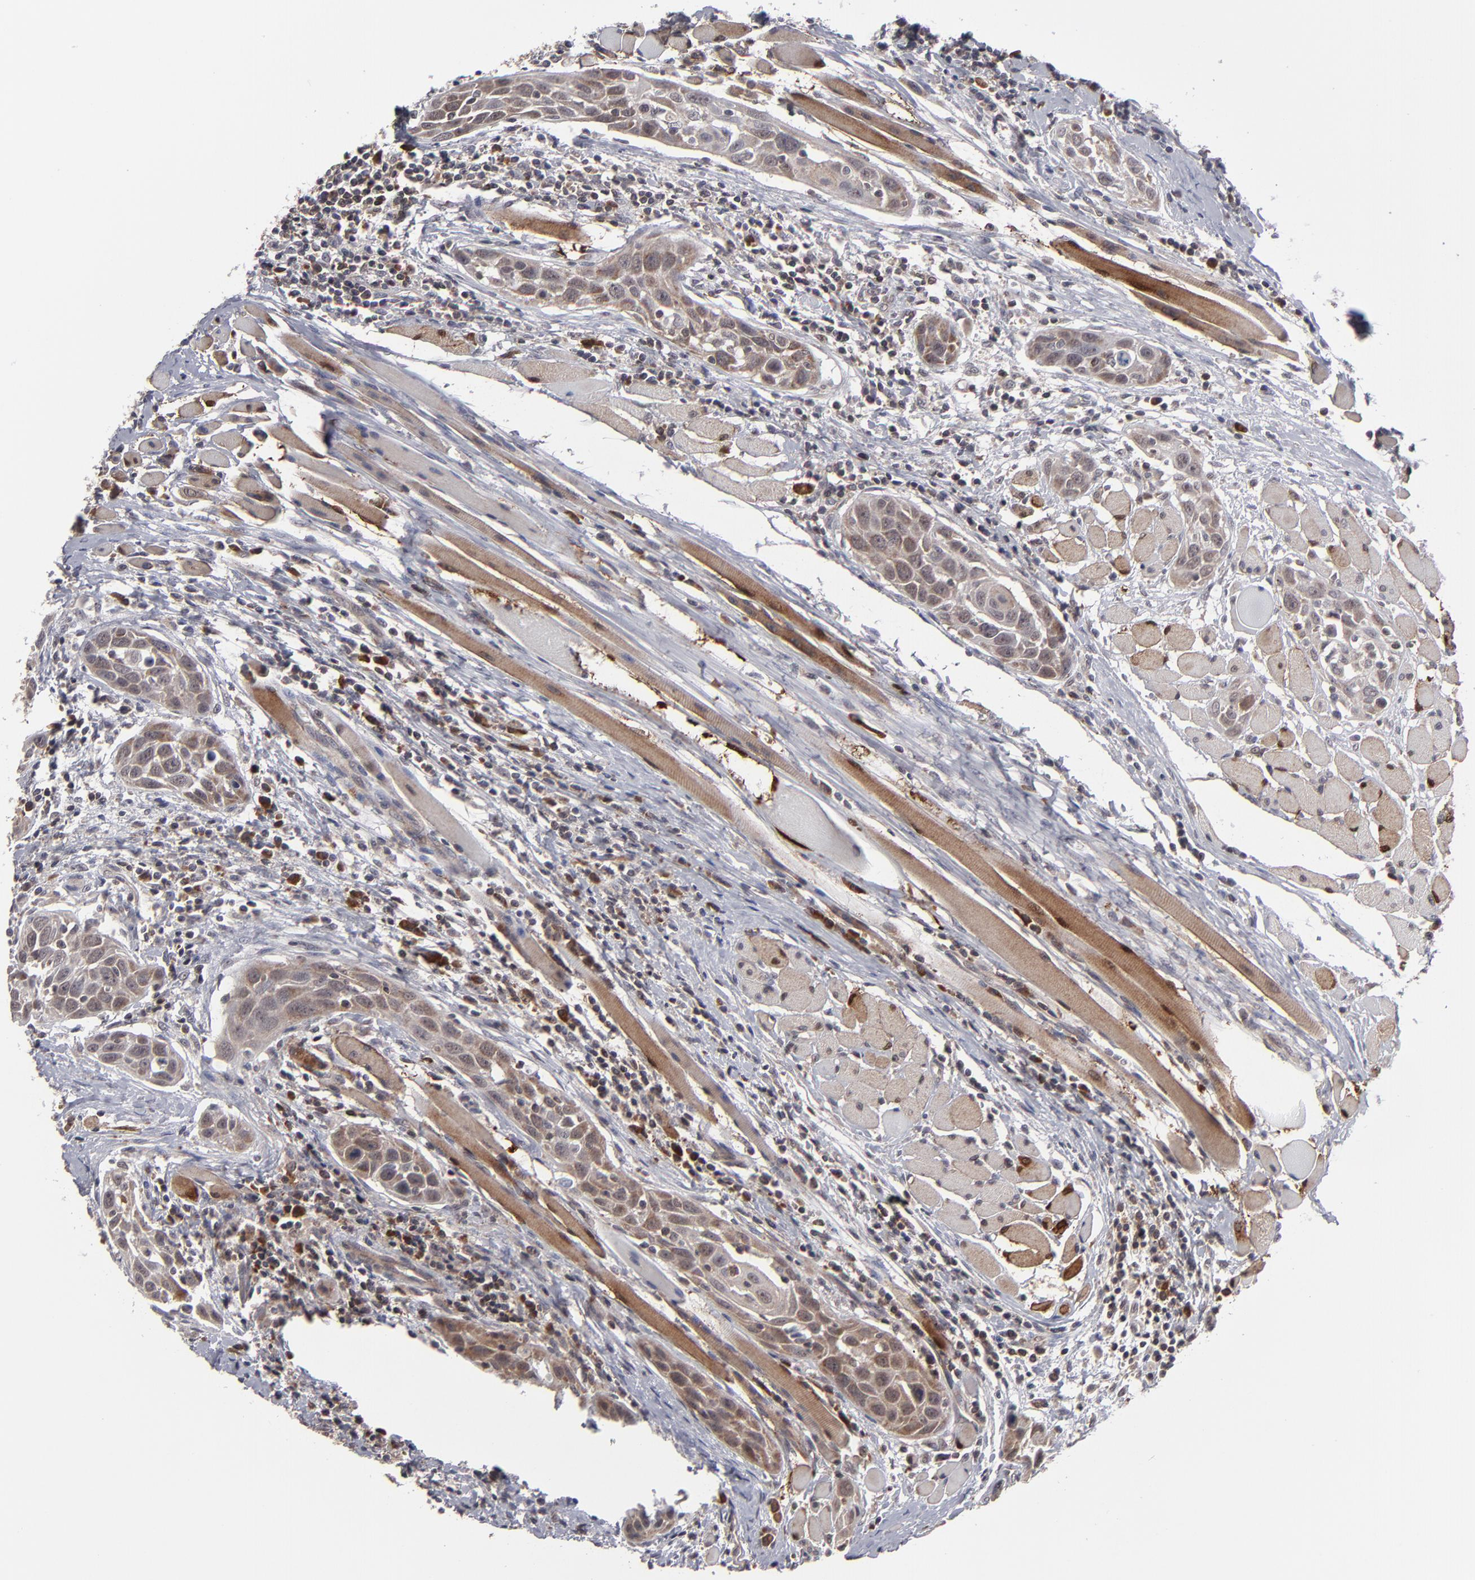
{"staining": {"intensity": "weak", "quantity": "25%-75%", "location": "cytoplasmic/membranous"}, "tissue": "head and neck cancer", "cell_type": "Tumor cells", "image_type": "cancer", "snomed": [{"axis": "morphology", "description": "Squamous cell carcinoma, NOS"}, {"axis": "topography", "description": "Oral tissue"}, {"axis": "topography", "description": "Head-Neck"}], "caption": "This histopathology image demonstrates immunohistochemistry (IHC) staining of human head and neck squamous cell carcinoma, with low weak cytoplasmic/membranous positivity in approximately 25%-75% of tumor cells.", "gene": "GLCCI1", "patient": {"sex": "female", "age": 50}}